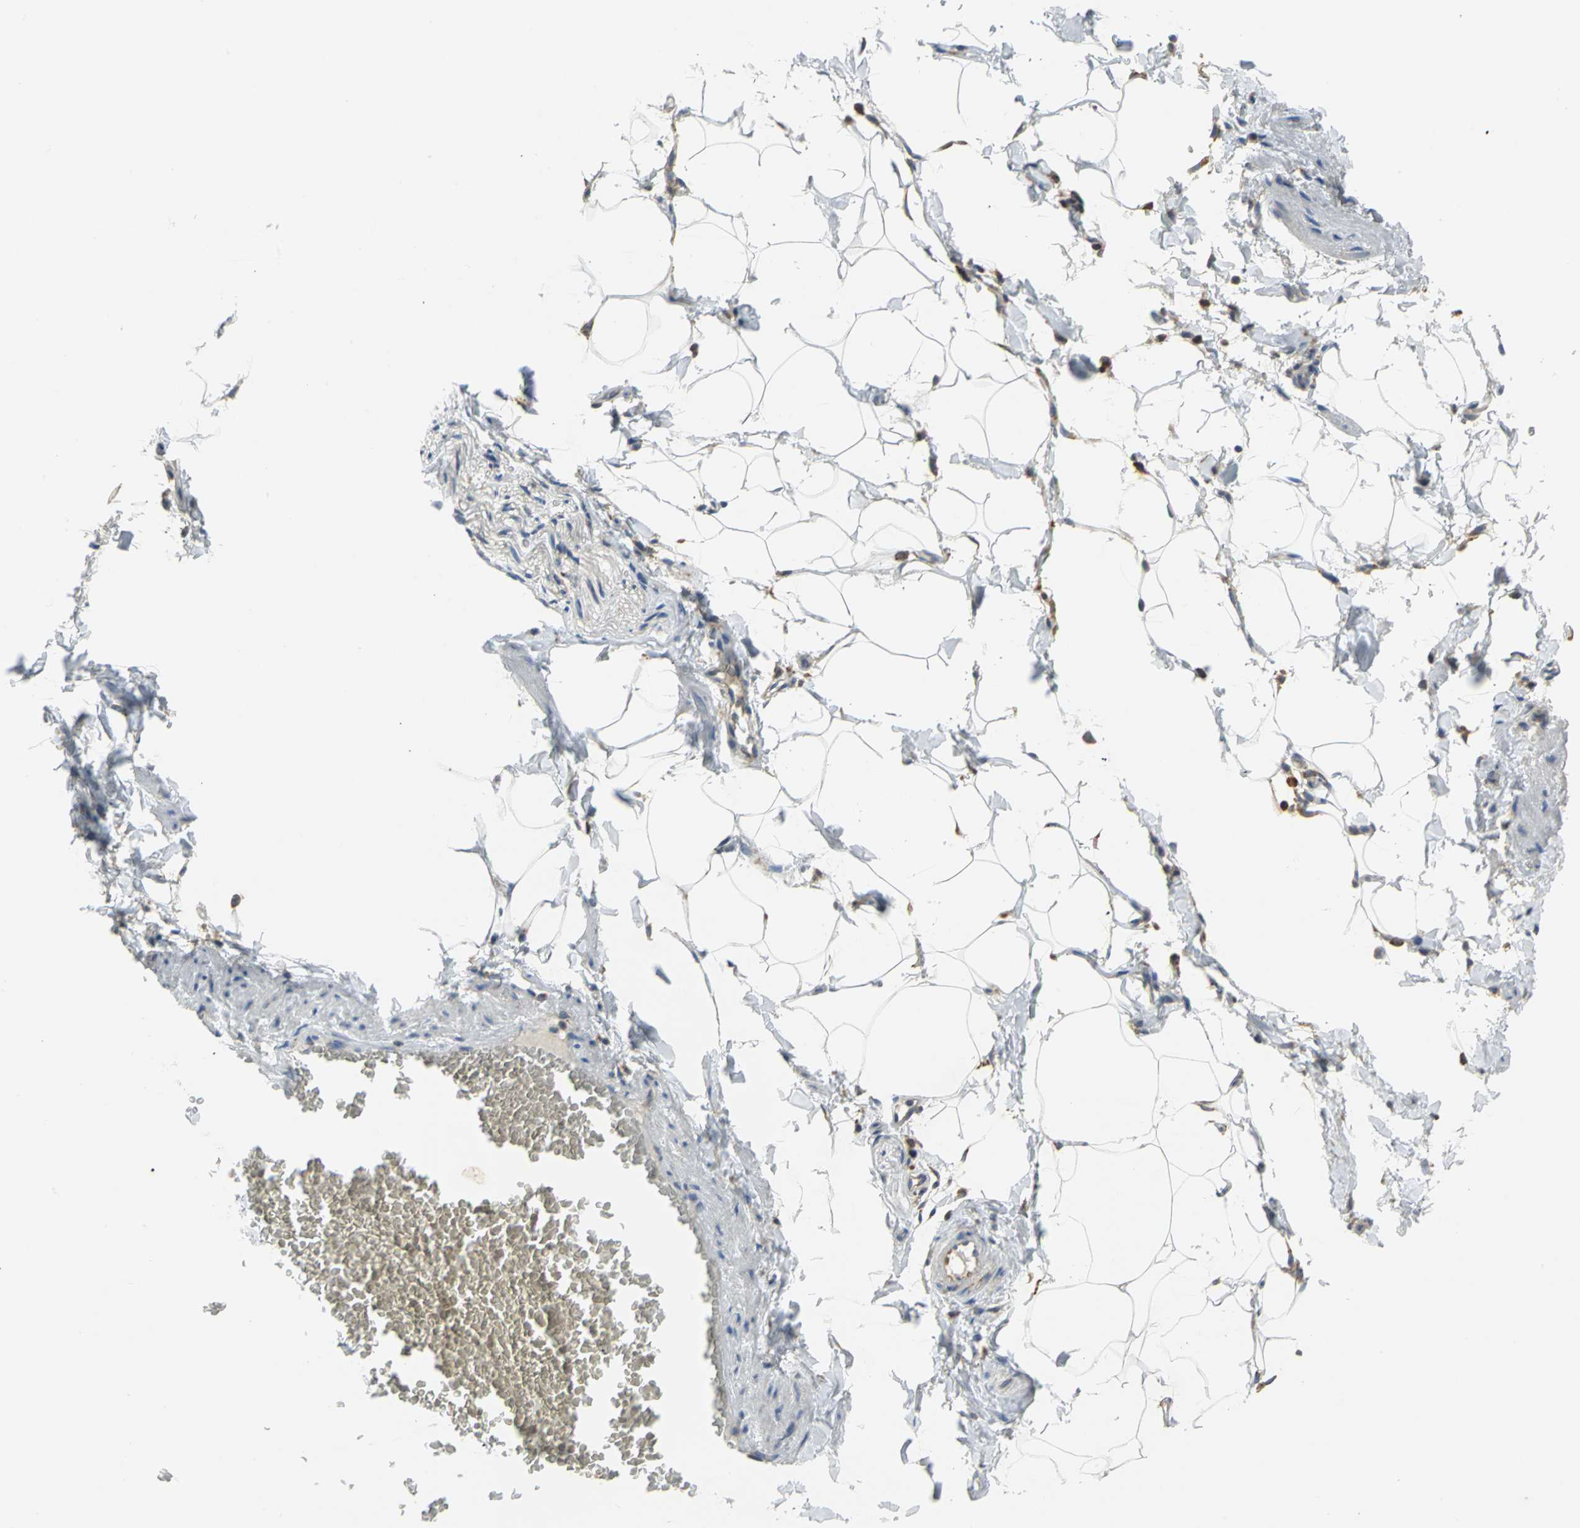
{"staining": {"intensity": "negative", "quantity": "none", "location": "none"}, "tissue": "adipose tissue", "cell_type": "Adipocytes", "image_type": "normal", "snomed": [{"axis": "morphology", "description": "Normal tissue, NOS"}, {"axis": "topography", "description": "Vascular tissue"}], "caption": "This is a histopathology image of immunohistochemistry (IHC) staining of unremarkable adipose tissue, which shows no positivity in adipocytes.", "gene": "TULP4", "patient": {"sex": "male", "age": 41}}